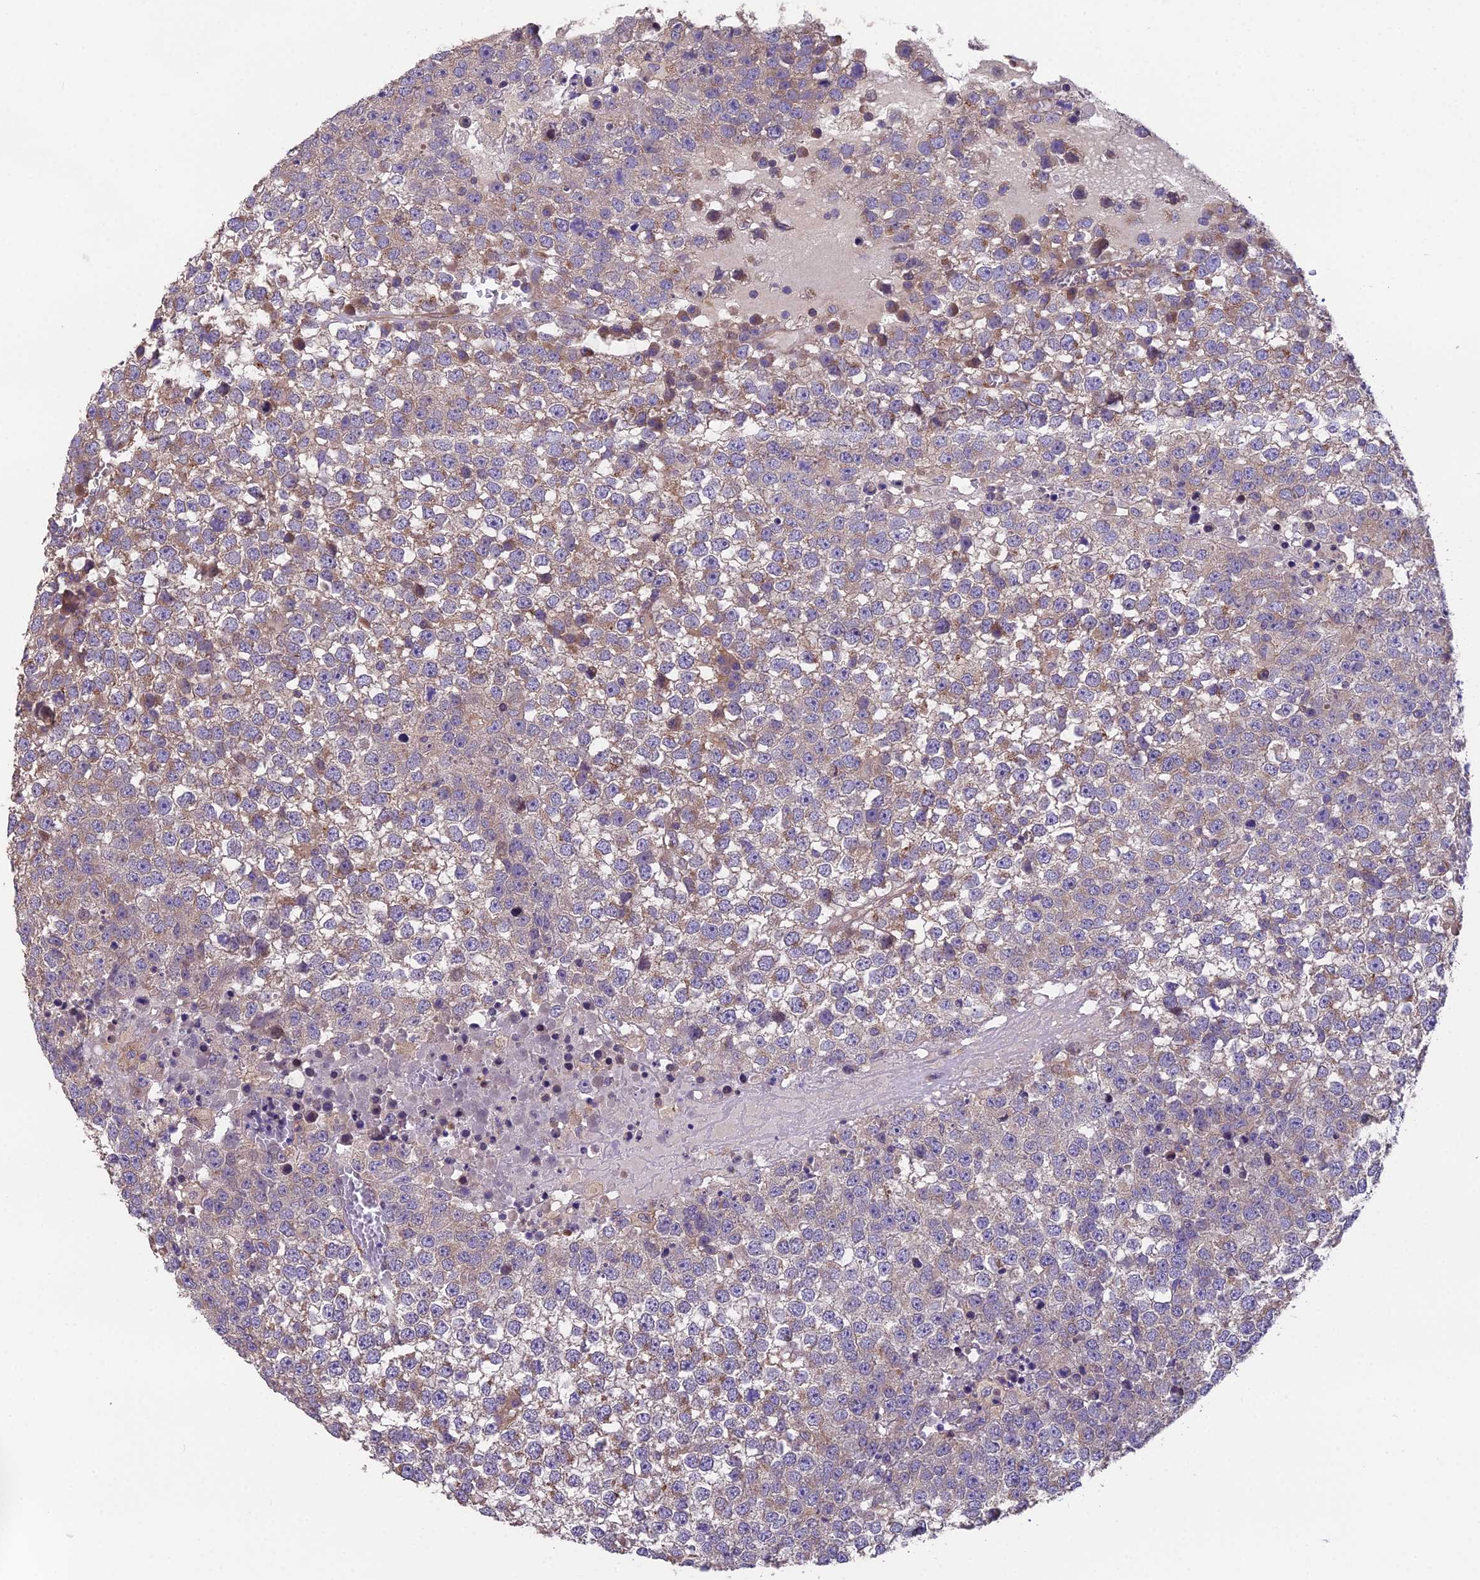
{"staining": {"intensity": "moderate", "quantity": "<25%", "location": "cytoplasmic/membranous"}, "tissue": "testis cancer", "cell_type": "Tumor cells", "image_type": "cancer", "snomed": [{"axis": "morphology", "description": "Seminoma, NOS"}, {"axis": "topography", "description": "Testis"}], "caption": "Testis cancer stained with a protein marker demonstrates moderate staining in tumor cells.", "gene": "BLOC1S4", "patient": {"sex": "male", "age": 65}}